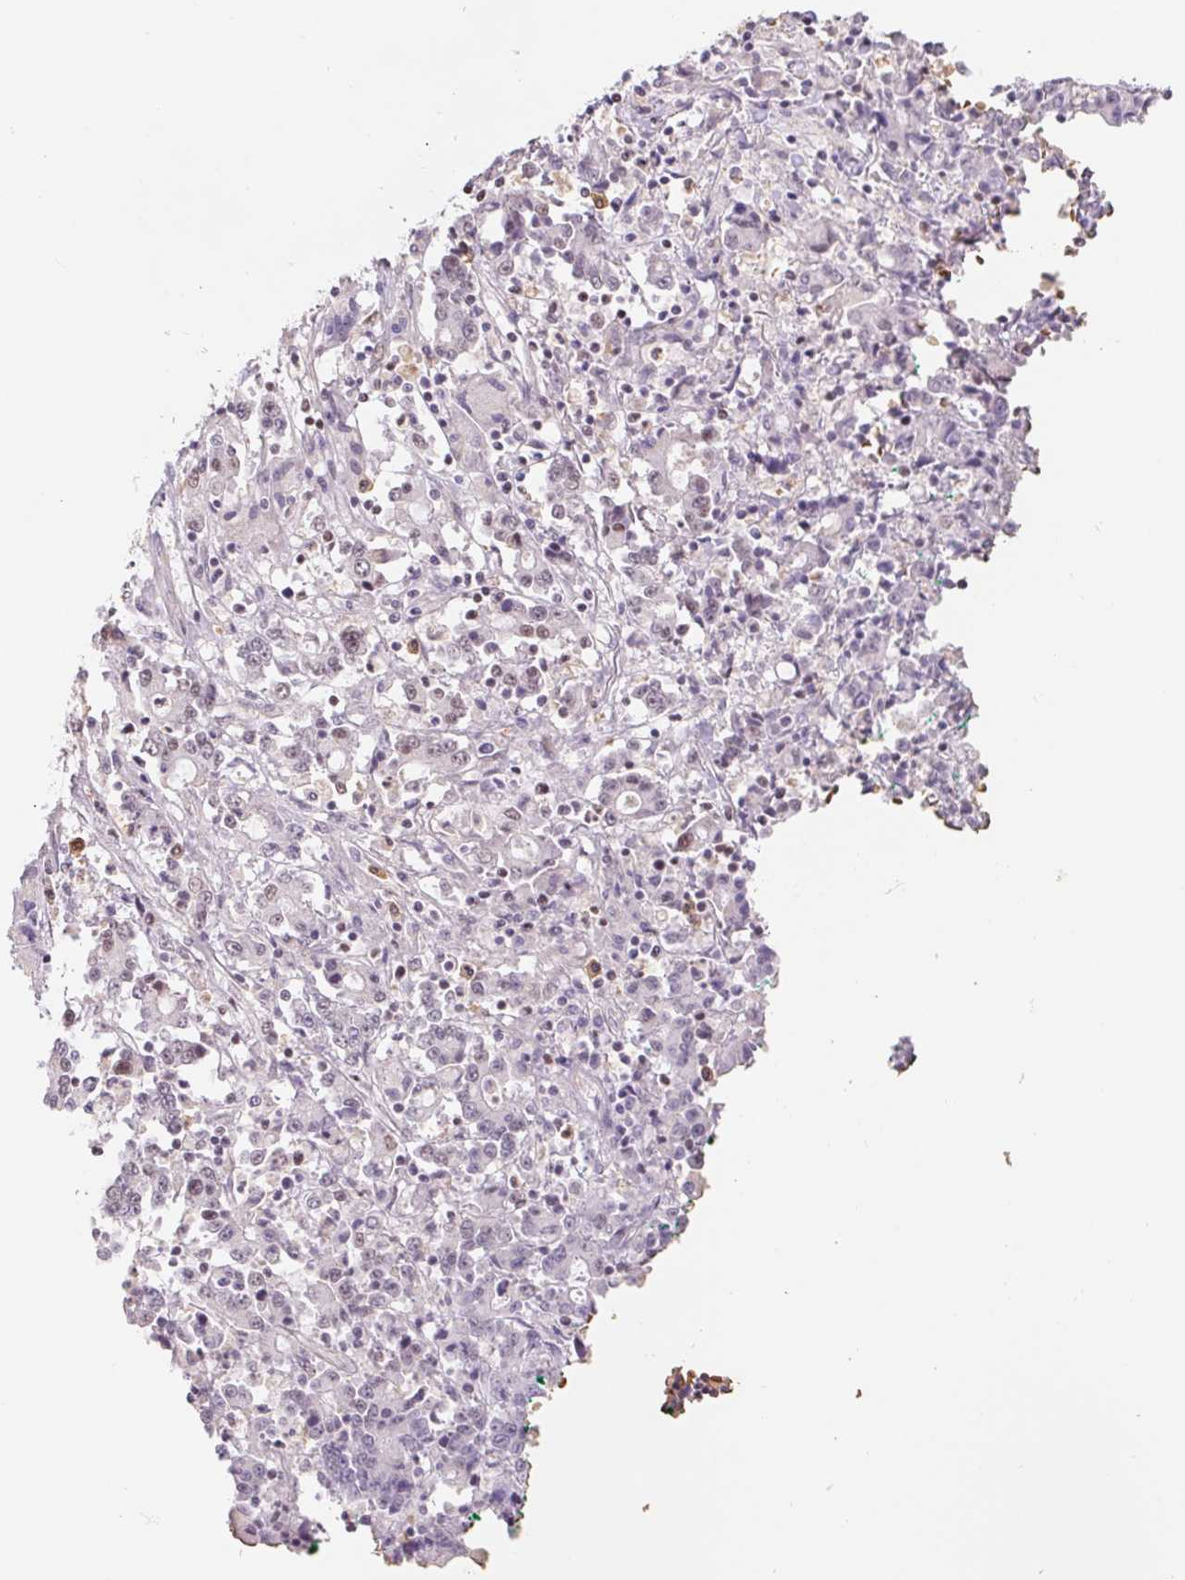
{"staining": {"intensity": "weak", "quantity": "<25%", "location": "nuclear"}, "tissue": "stomach cancer", "cell_type": "Tumor cells", "image_type": "cancer", "snomed": [{"axis": "morphology", "description": "Adenocarcinoma, NOS"}, {"axis": "topography", "description": "Stomach, upper"}], "caption": "High power microscopy histopathology image of an IHC histopathology image of adenocarcinoma (stomach), revealing no significant staining in tumor cells.", "gene": "TRERF1", "patient": {"sex": "male", "age": 68}}